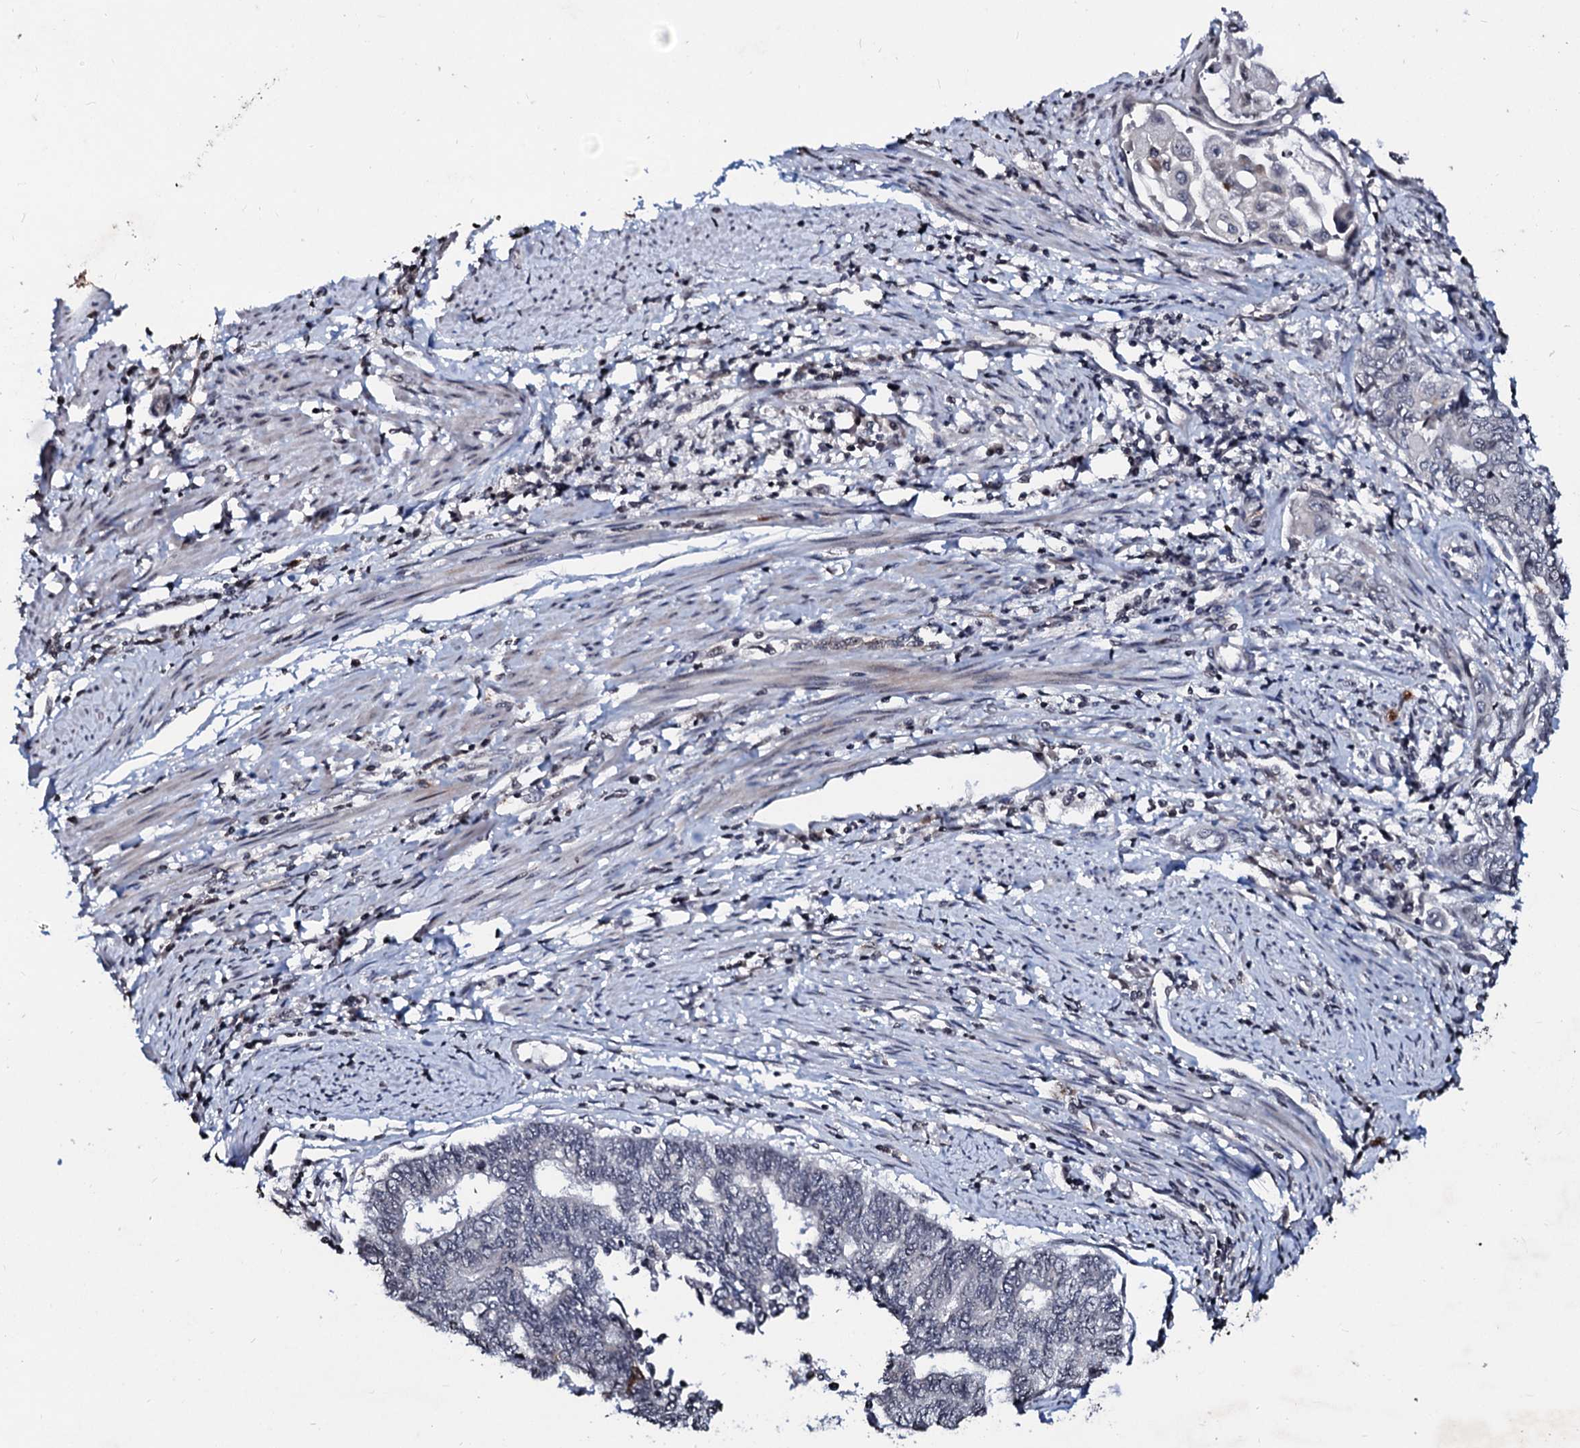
{"staining": {"intensity": "negative", "quantity": "none", "location": "none"}, "tissue": "endometrial cancer", "cell_type": "Tumor cells", "image_type": "cancer", "snomed": [{"axis": "morphology", "description": "Adenocarcinoma, NOS"}, {"axis": "topography", "description": "Uterus"}, {"axis": "topography", "description": "Endometrium"}], "caption": "A high-resolution photomicrograph shows immunohistochemistry (IHC) staining of endometrial adenocarcinoma, which shows no significant expression in tumor cells.", "gene": "LSM11", "patient": {"sex": "female", "age": 70}}